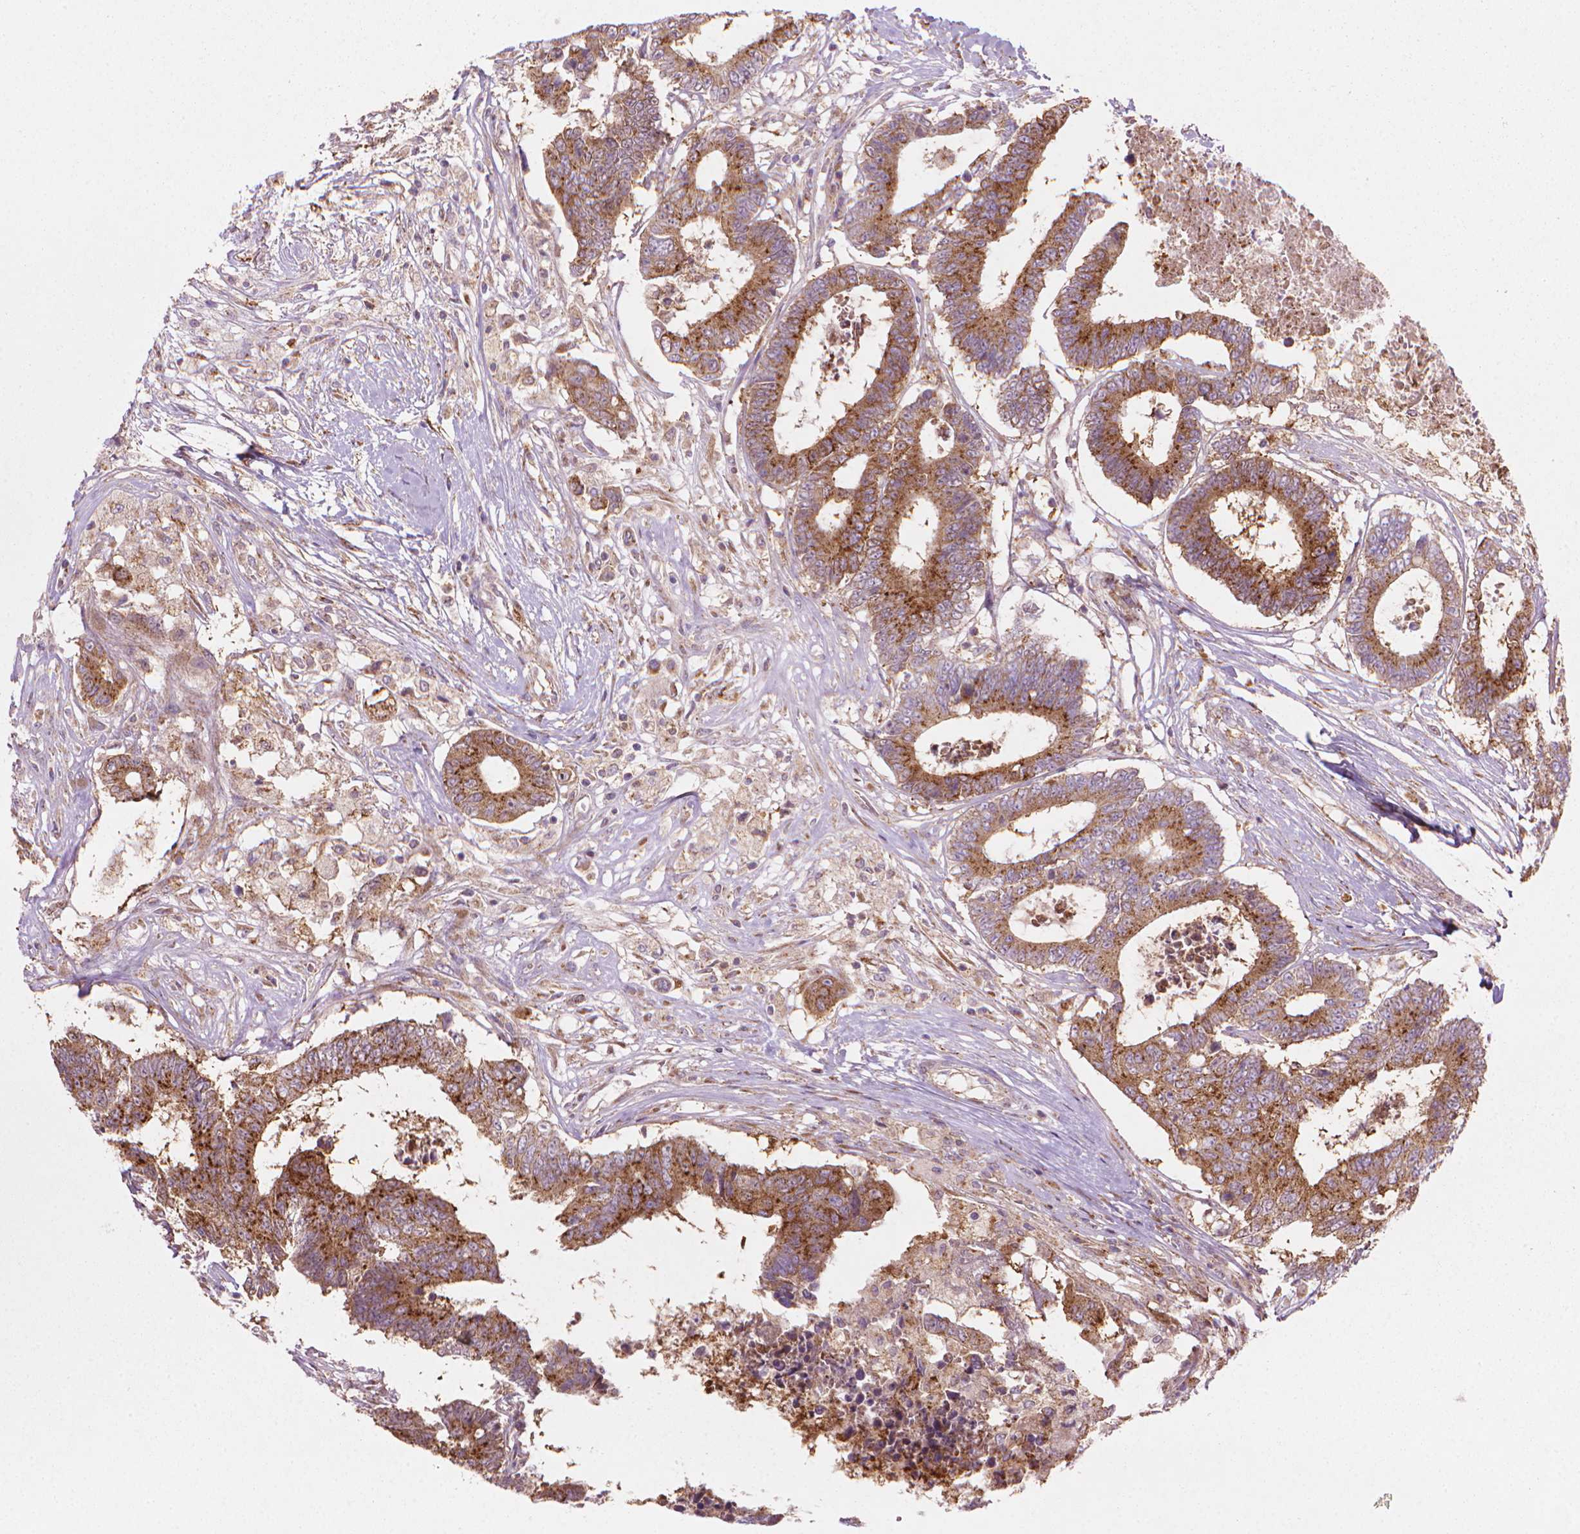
{"staining": {"intensity": "moderate", "quantity": ">75%", "location": "cytoplasmic/membranous"}, "tissue": "colorectal cancer", "cell_type": "Tumor cells", "image_type": "cancer", "snomed": [{"axis": "morphology", "description": "Adenocarcinoma, NOS"}, {"axis": "topography", "description": "Colon"}], "caption": "Human colorectal cancer stained with a brown dye reveals moderate cytoplasmic/membranous positive expression in approximately >75% of tumor cells.", "gene": "VARS2", "patient": {"sex": "female", "age": 48}}